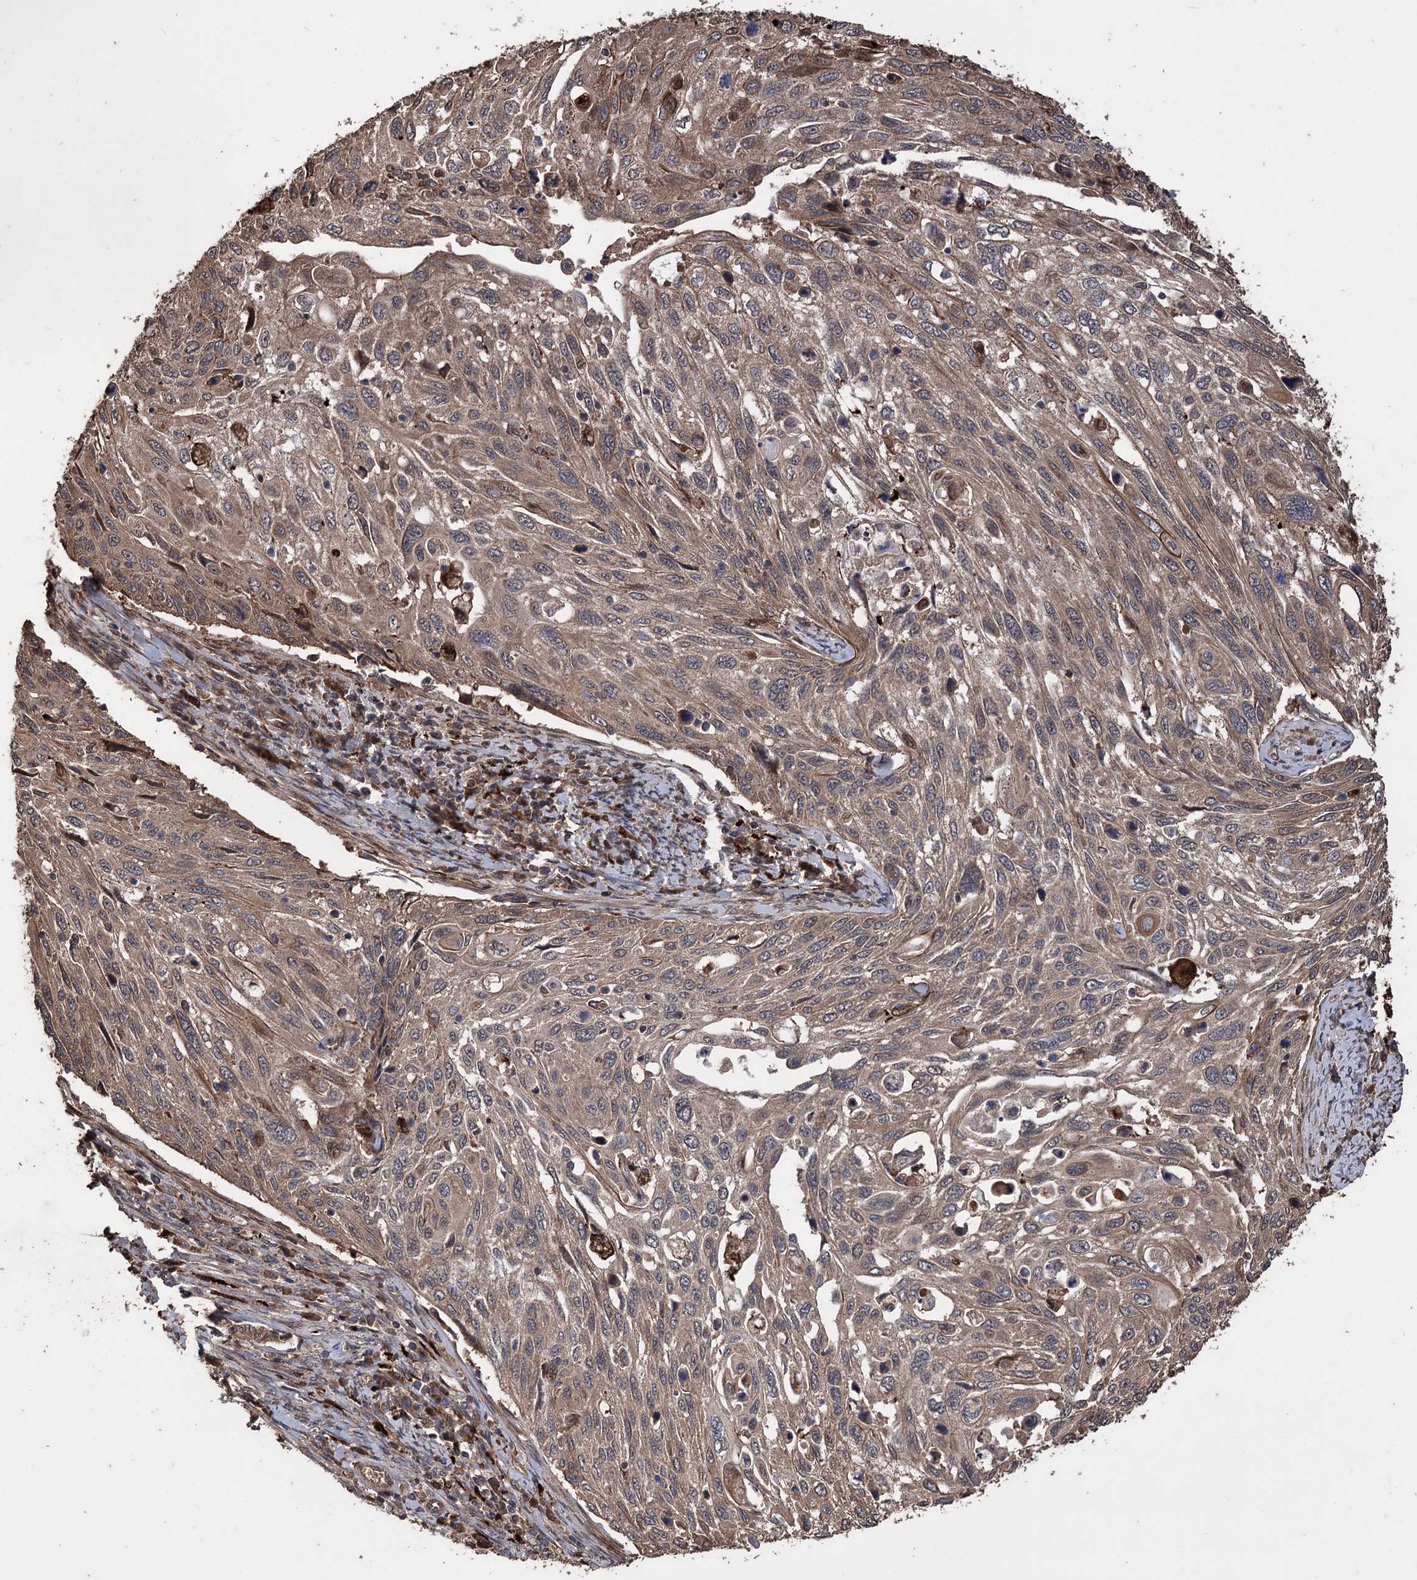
{"staining": {"intensity": "moderate", "quantity": ">75%", "location": "cytoplasmic/membranous"}, "tissue": "cervical cancer", "cell_type": "Tumor cells", "image_type": "cancer", "snomed": [{"axis": "morphology", "description": "Squamous cell carcinoma, NOS"}, {"axis": "topography", "description": "Cervix"}], "caption": "Brown immunohistochemical staining in cervical cancer exhibits moderate cytoplasmic/membranous positivity in approximately >75% of tumor cells. (DAB (3,3'-diaminobenzidine) = brown stain, brightfield microscopy at high magnification).", "gene": "RASSF3", "patient": {"sex": "female", "age": 70}}